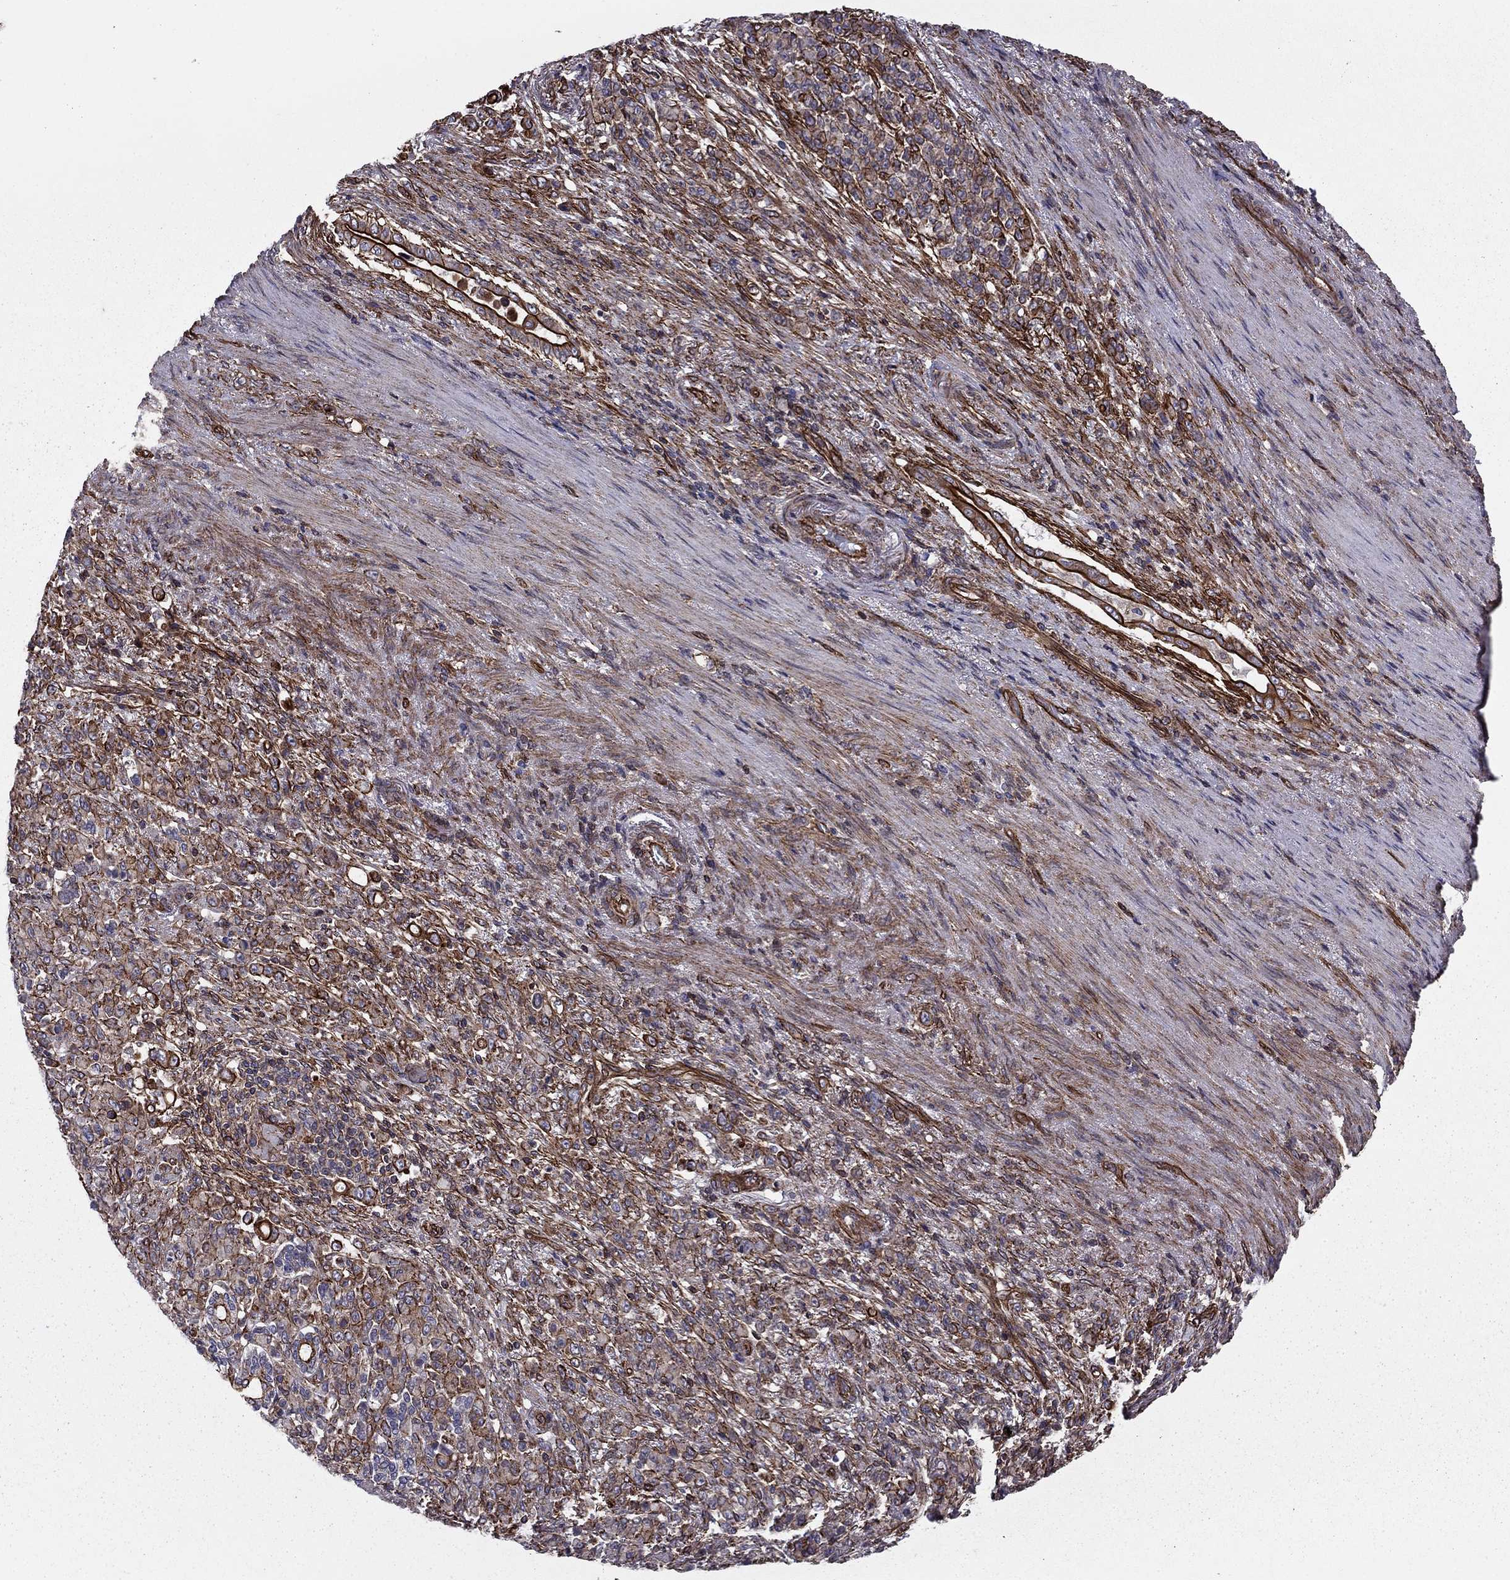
{"staining": {"intensity": "strong", "quantity": "<25%", "location": "cytoplasmic/membranous"}, "tissue": "stomach cancer", "cell_type": "Tumor cells", "image_type": "cancer", "snomed": [{"axis": "morphology", "description": "Normal tissue, NOS"}, {"axis": "morphology", "description": "Adenocarcinoma, NOS"}, {"axis": "topography", "description": "Stomach"}], "caption": "Protein positivity by immunohistochemistry displays strong cytoplasmic/membranous staining in about <25% of tumor cells in stomach adenocarcinoma.", "gene": "SHMT1", "patient": {"sex": "female", "age": 79}}